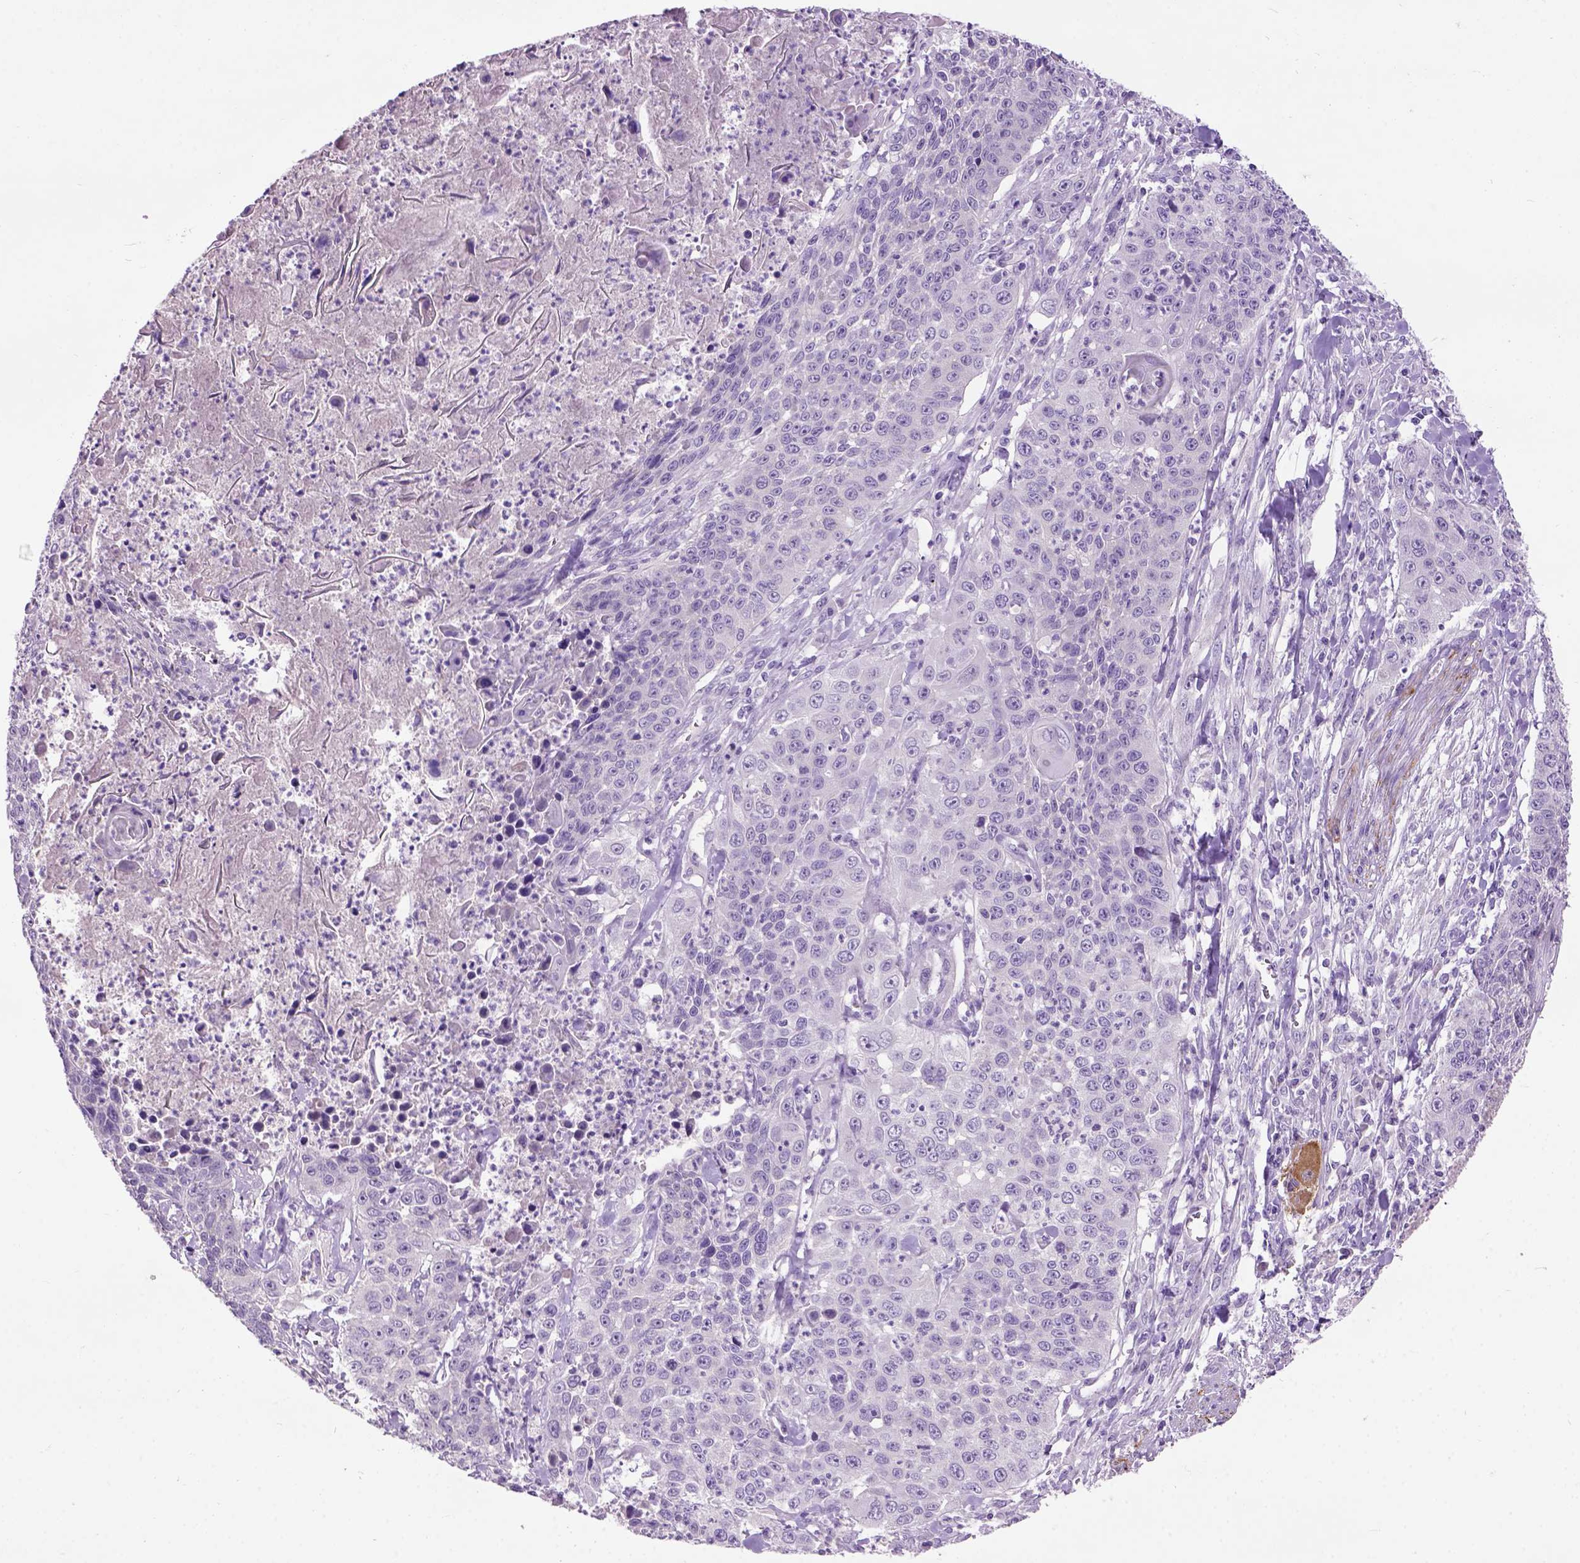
{"staining": {"intensity": "negative", "quantity": "none", "location": "none"}, "tissue": "lung cancer", "cell_type": "Tumor cells", "image_type": "cancer", "snomed": [{"axis": "morphology", "description": "Squamous cell carcinoma, NOS"}, {"axis": "morphology", "description": "Squamous cell carcinoma, metastatic, NOS"}, {"axis": "topography", "description": "Lung"}, {"axis": "topography", "description": "Pleura, NOS"}], "caption": "The micrograph reveals no staining of tumor cells in lung cancer (metastatic squamous cell carcinoma). The staining is performed using DAB brown chromogen with nuclei counter-stained in using hematoxylin.", "gene": "MAPT", "patient": {"sex": "male", "age": 72}}